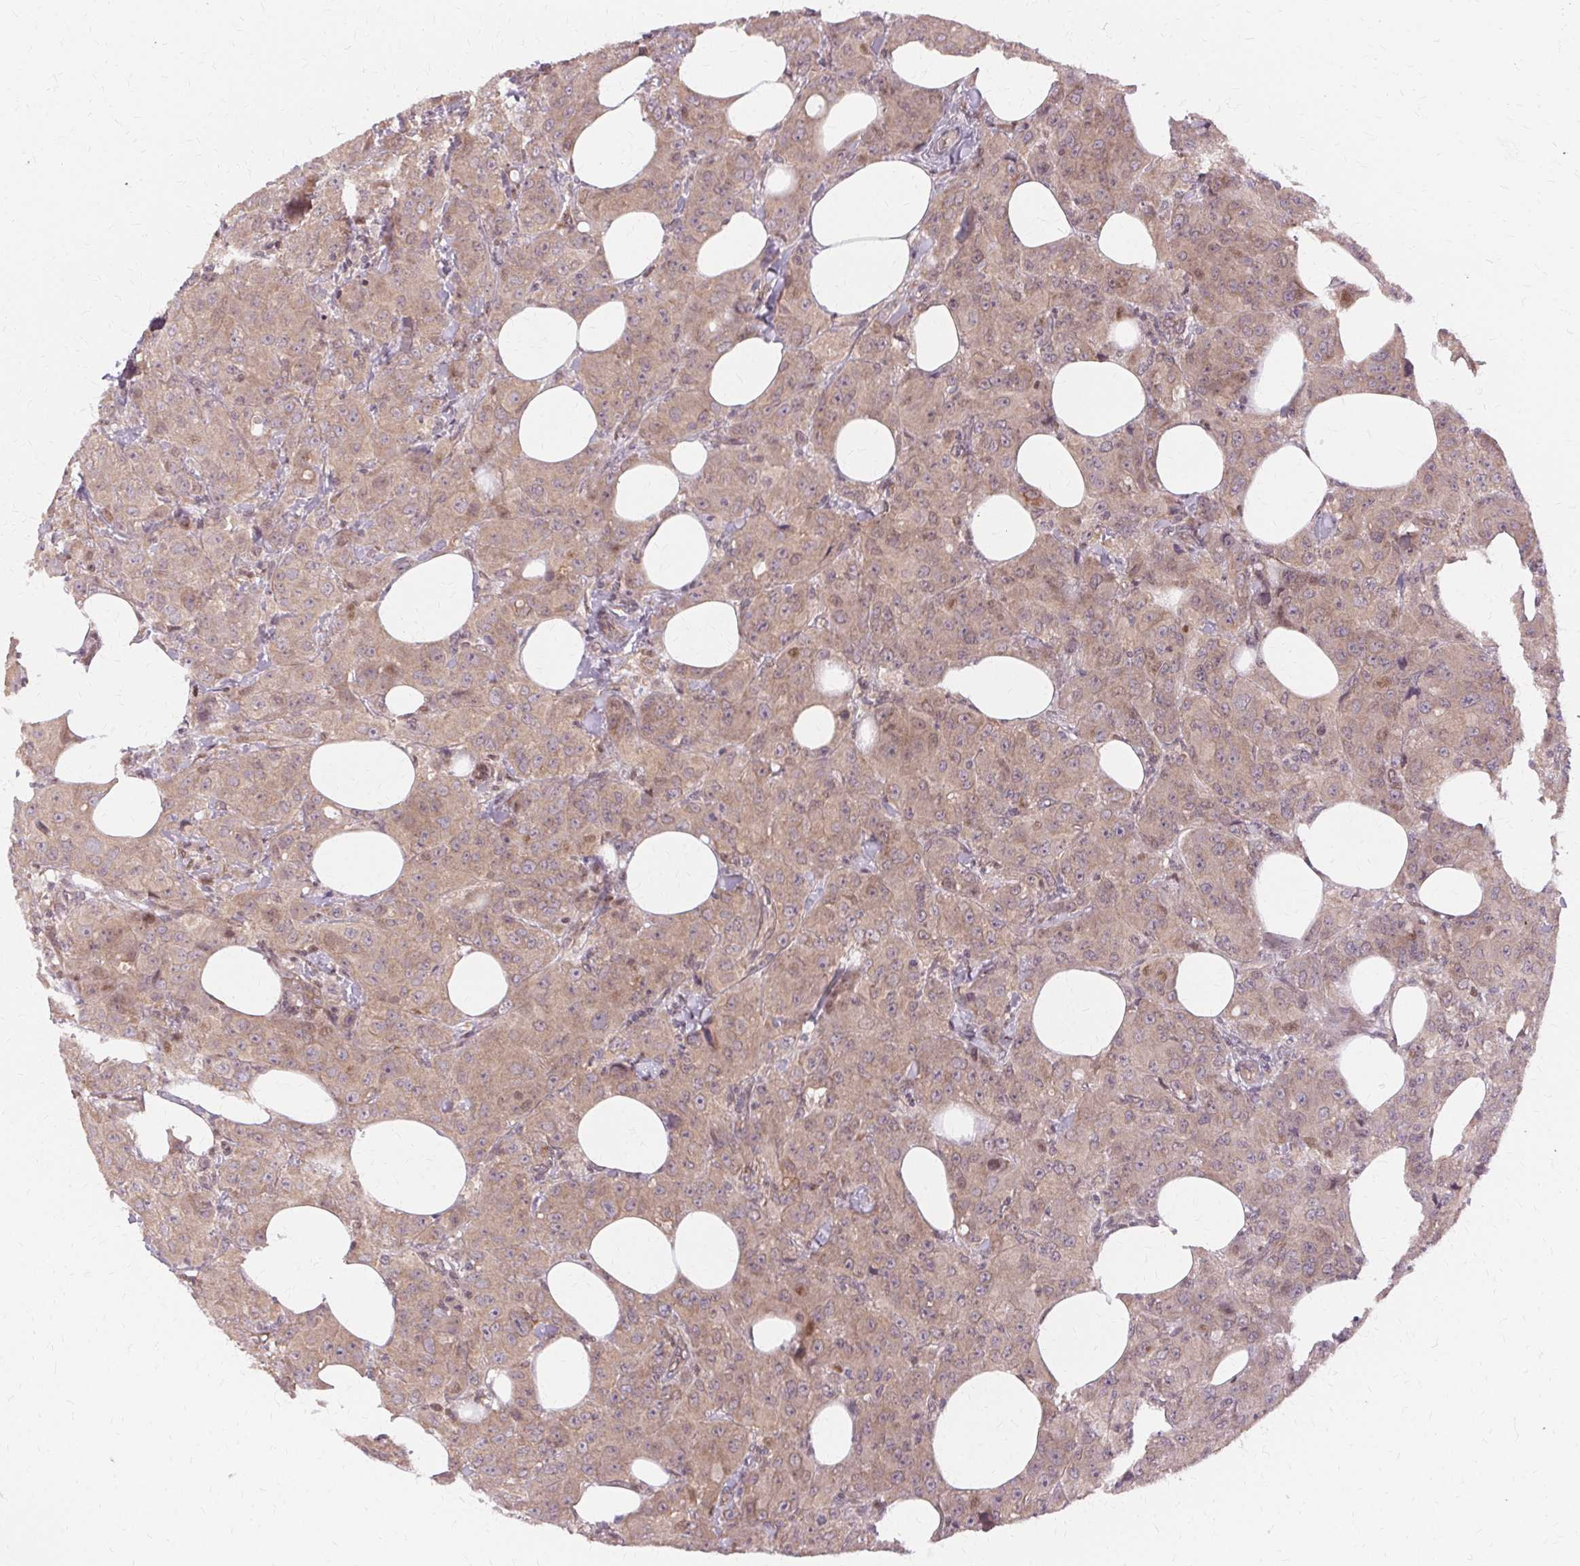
{"staining": {"intensity": "weak", "quantity": ">75%", "location": "cytoplasmic/membranous"}, "tissue": "breast cancer", "cell_type": "Tumor cells", "image_type": "cancer", "snomed": [{"axis": "morphology", "description": "Normal tissue, NOS"}, {"axis": "morphology", "description": "Duct carcinoma"}, {"axis": "topography", "description": "Breast"}], "caption": "About >75% of tumor cells in breast cancer show weak cytoplasmic/membranous protein staining as visualized by brown immunohistochemical staining.", "gene": "USP8", "patient": {"sex": "female", "age": 43}}